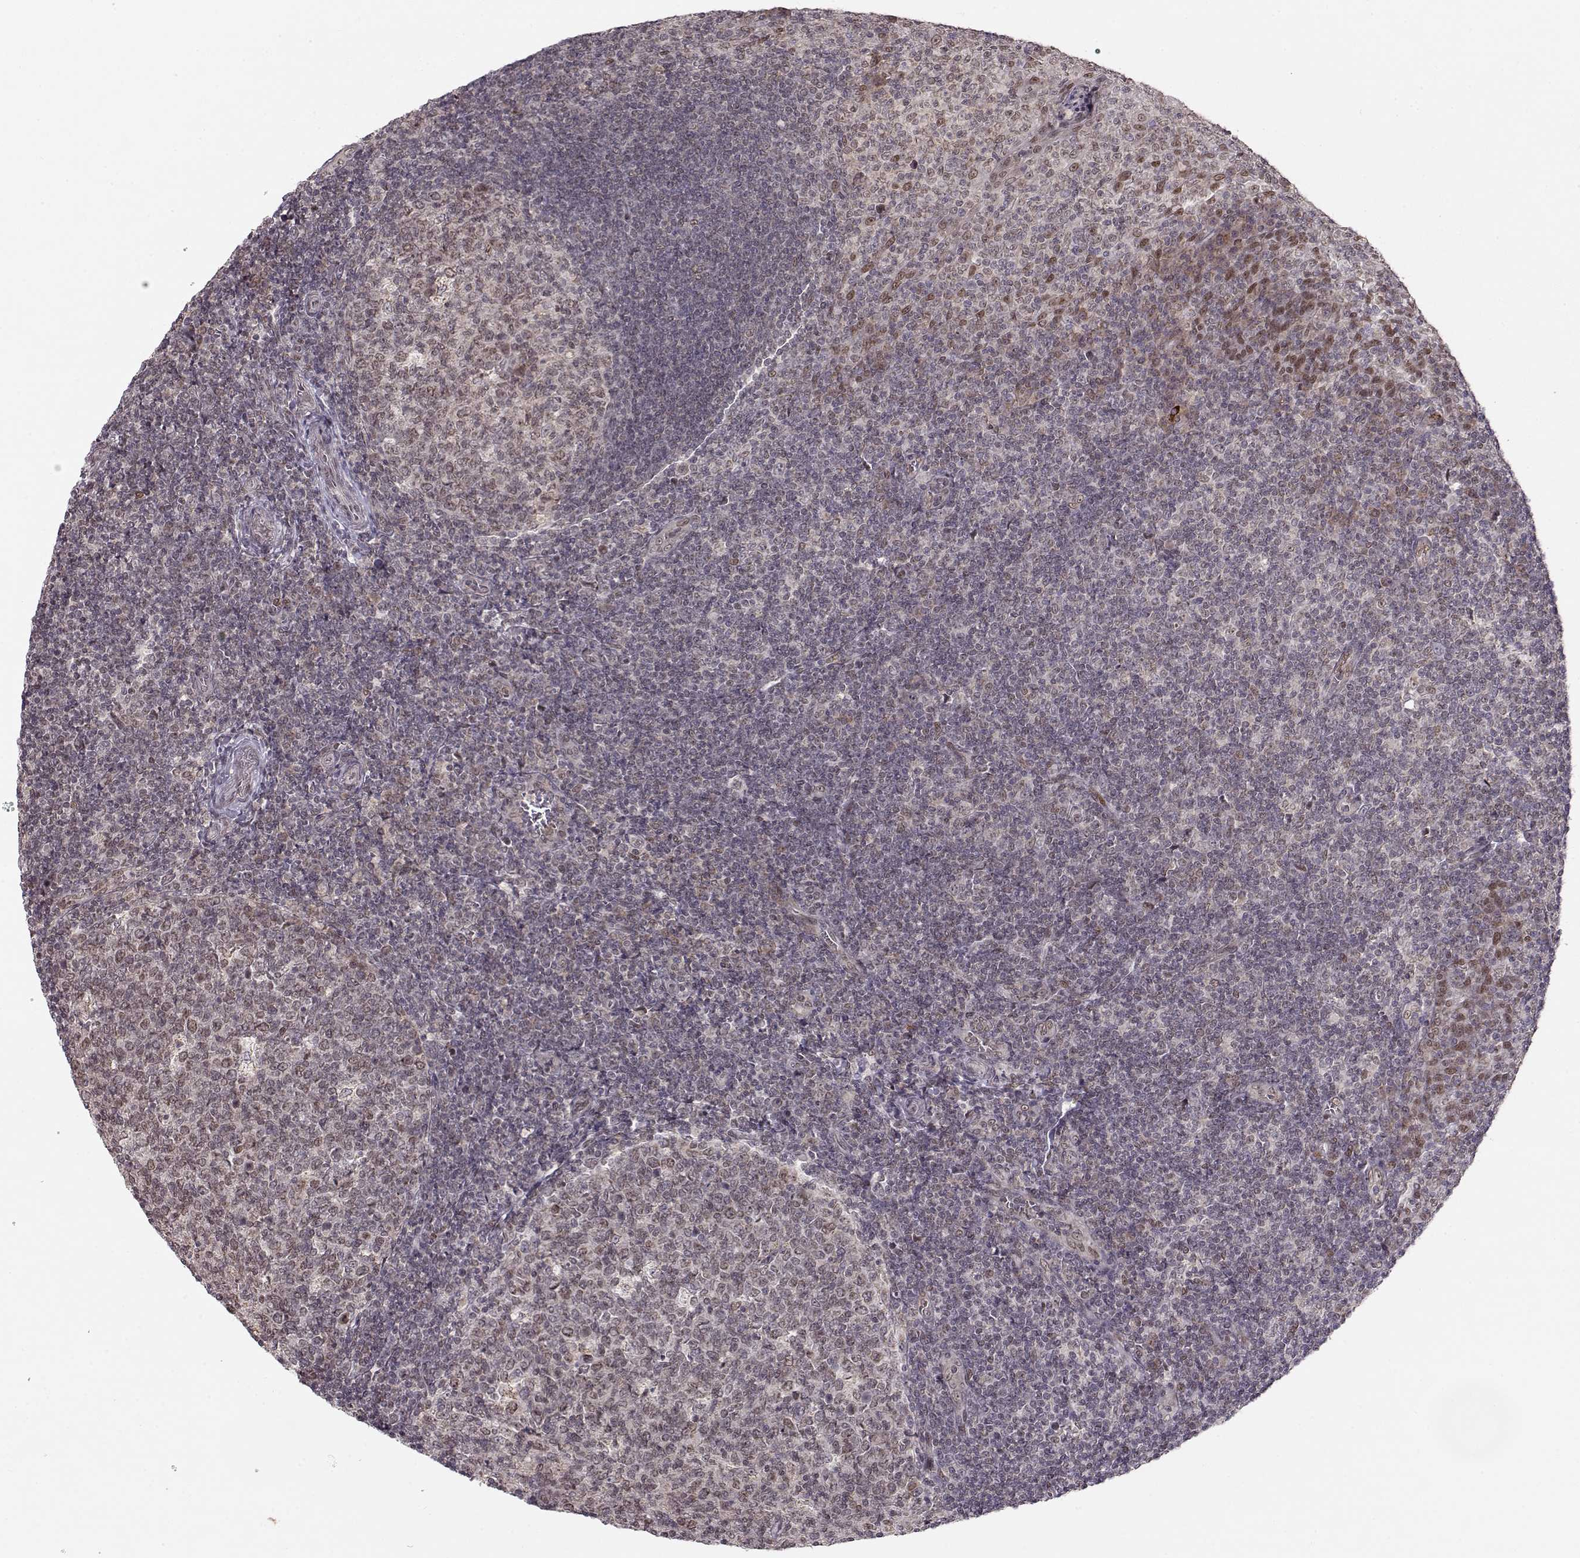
{"staining": {"intensity": "weak", "quantity": "<25%", "location": "nuclear"}, "tissue": "tonsil", "cell_type": "Germinal center cells", "image_type": "normal", "snomed": [{"axis": "morphology", "description": "Normal tissue, NOS"}, {"axis": "topography", "description": "Tonsil"}], "caption": "Tonsil was stained to show a protein in brown. There is no significant expression in germinal center cells.", "gene": "RAI1", "patient": {"sex": "female", "age": 12}}